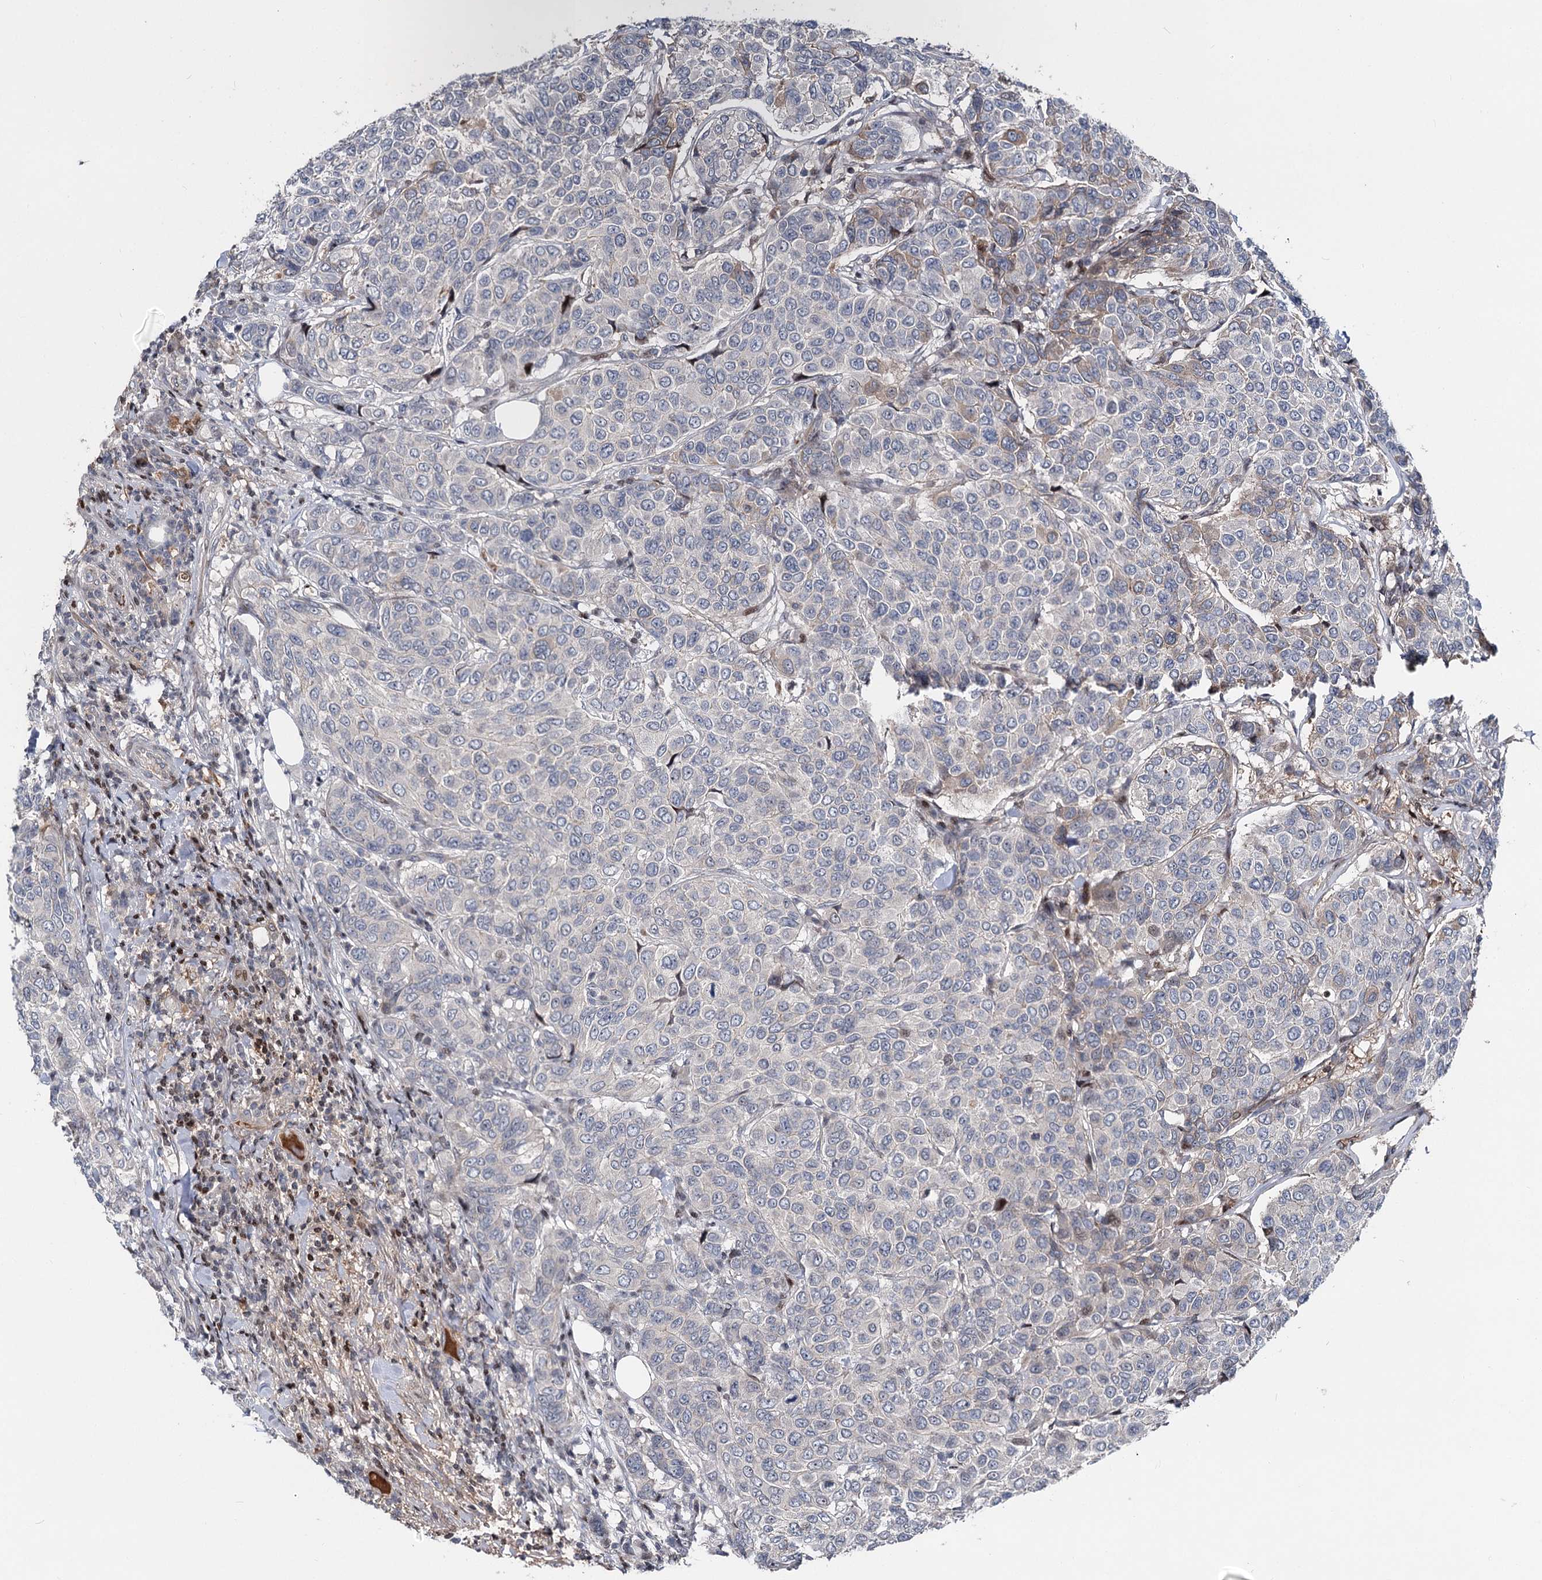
{"staining": {"intensity": "negative", "quantity": "none", "location": "none"}, "tissue": "breast cancer", "cell_type": "Tumor cells", "image_type": "cancer", "snomed": [{"axis": "morphology", "description": "Duct carcinoma"}, {"axis": "topography", "description": "Breast"}], "caption": "A histopathology image of breast invasive ductal carcinoma stained for a protein exhibits no brown staining in tumor cells.", "gene": "ITFG2", "patient": {"sex": "female", "age": 55}}